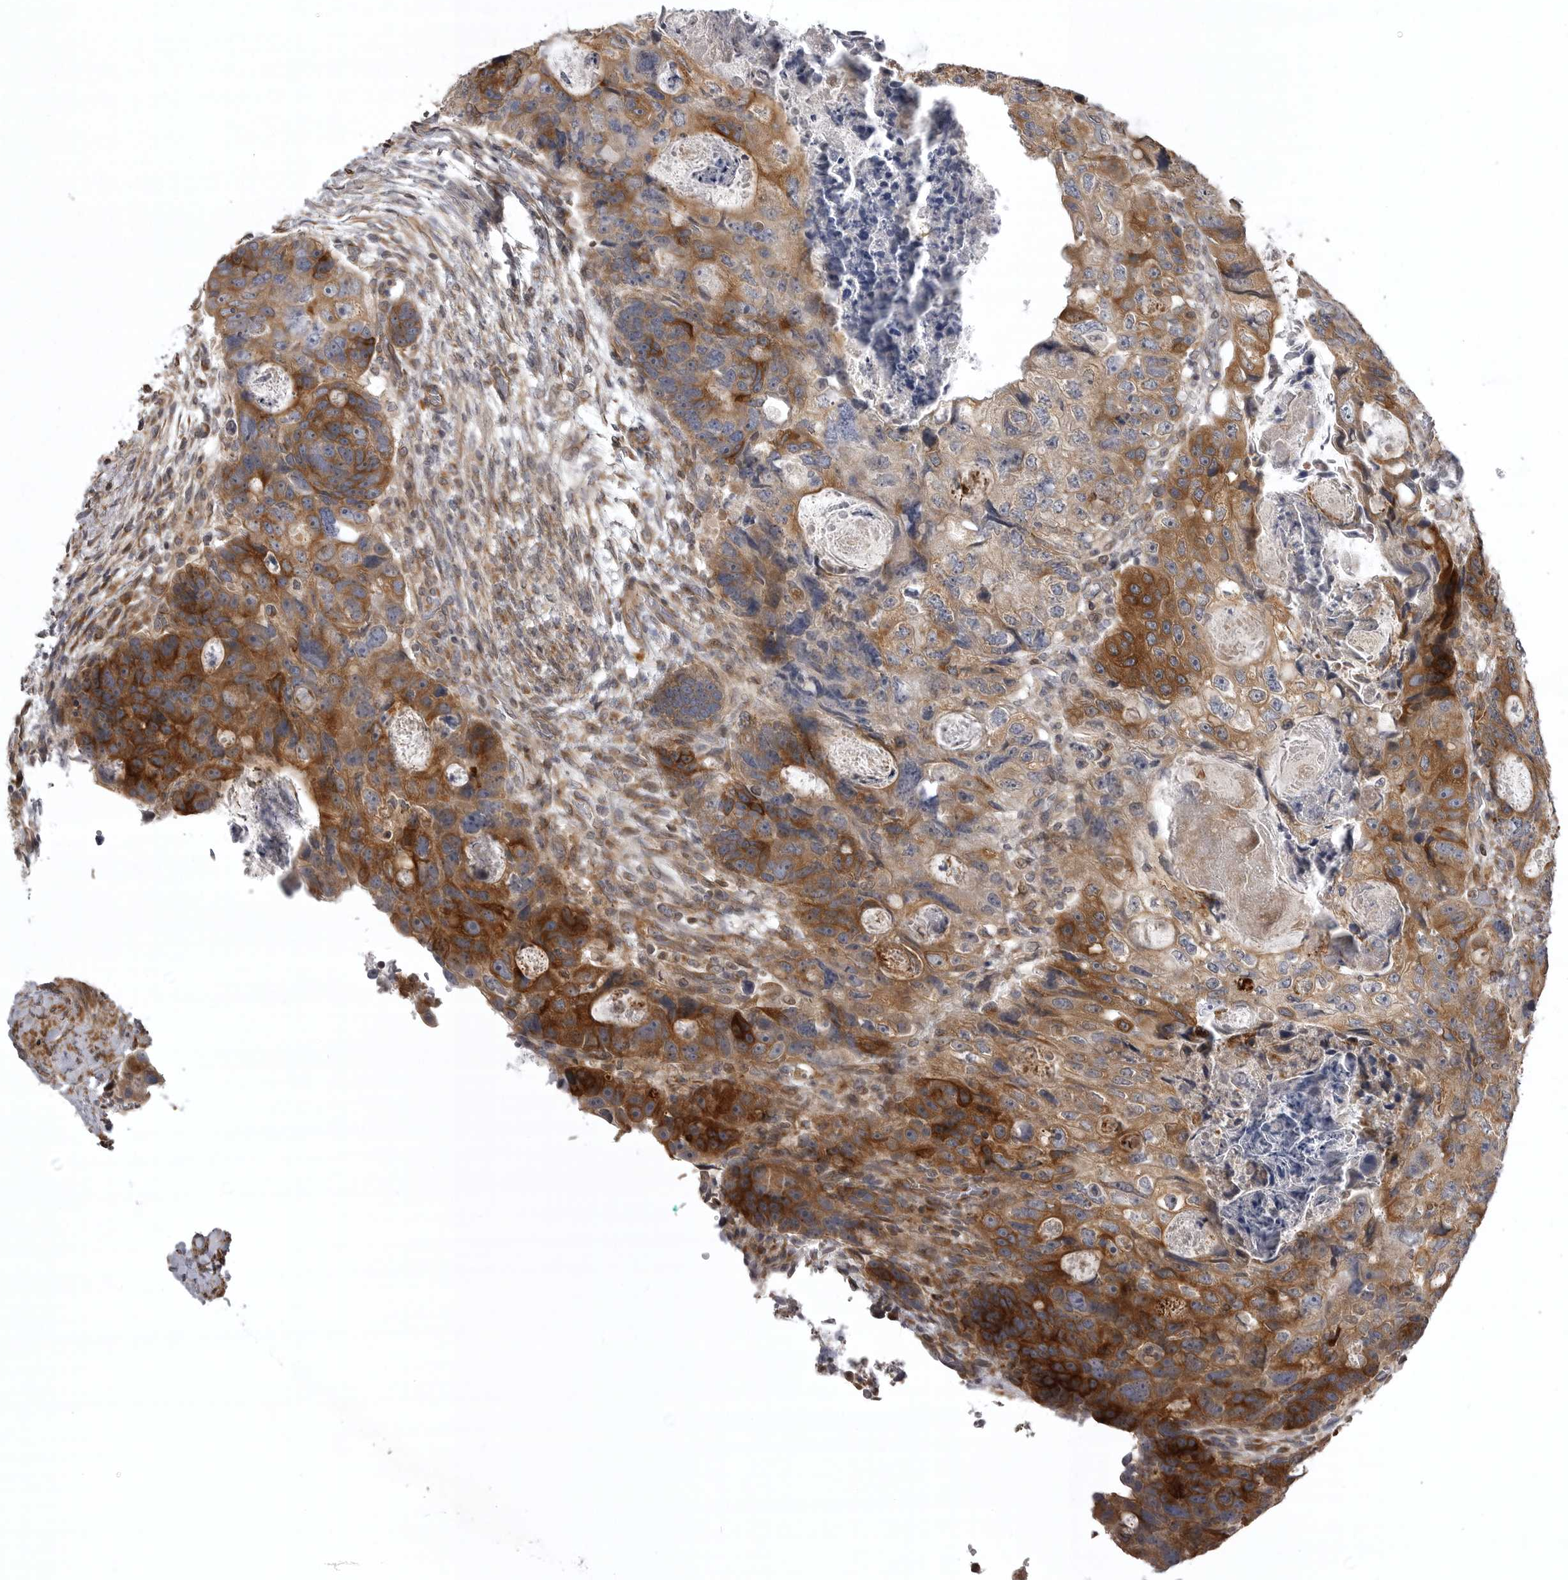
{"staining": {"intensity": "strong", "quantity": "25%-75%", "location": "cytoplasmic/membranous"}, "tissue": "colorectal cancer", "cell_type": "Tumor cells", "image_type": "cancer", "snomed": [{"axis": "morphology", "description": "Adenocarcinoma, NOS"}, {"axis": "topography", "description": "Rectum"}], "caption": "Immunohistochemical staining of human colorectal adenocarcinoma exhibits strong cytoplasmic/membranous protein expression in approximately 25%-75% of tumor cells.", "gene": "ZNRF1", "patient": {"sex": "male", "age": 59}}